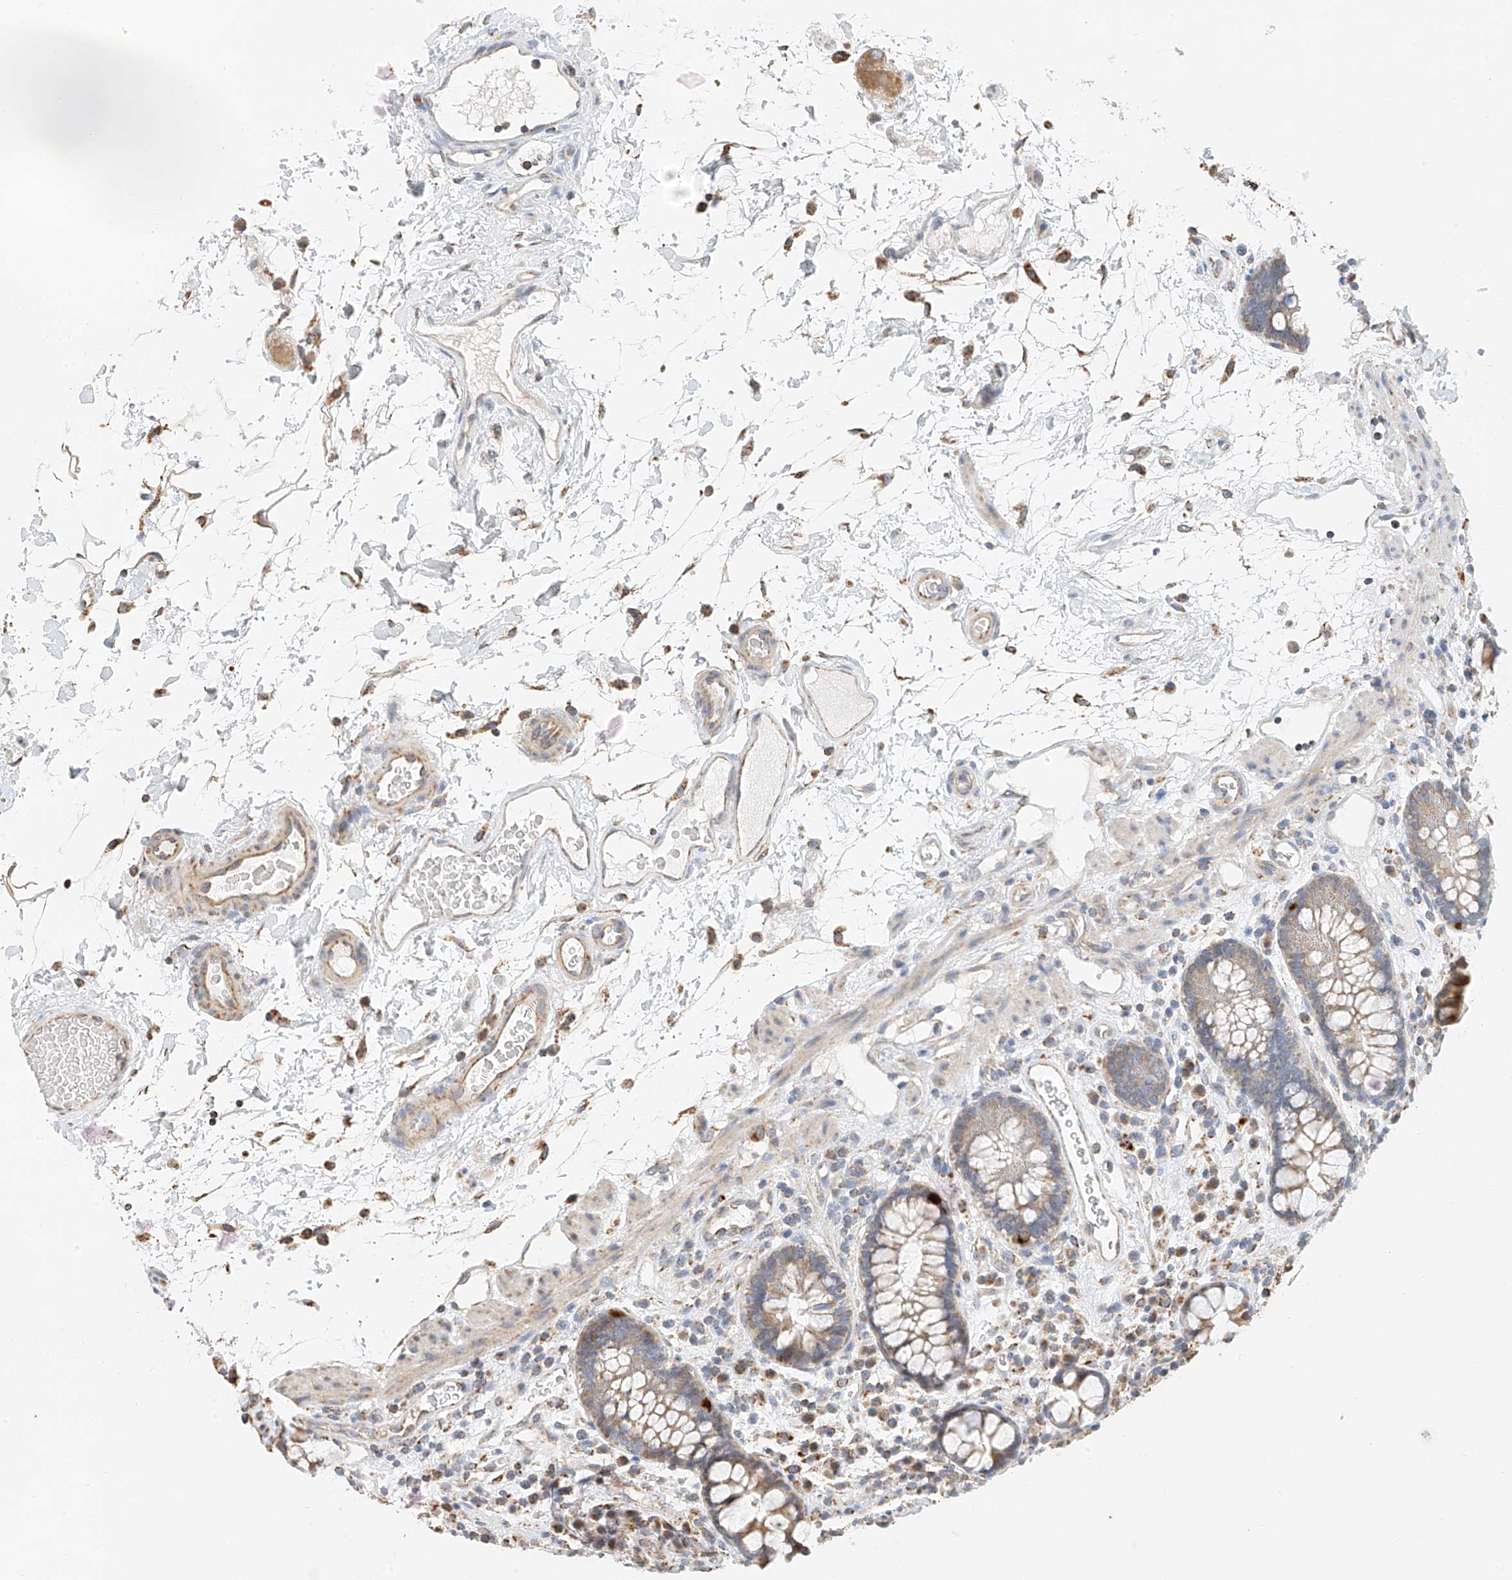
{"staining": {"intensity": "moderate", "quantity": "25%-75%", "location": "cytoplasmic/membranous"}, "tissue": "colon", "cell_type": "Endothelial cells", "image_type": "normal", "snomed": [{"axis": "morphology", "description": "Normal tissue, NOS"}, {"axis": "topography", "description": "Colon"}], "caption": "A brown stain highlights moderate cytoplasmic/membranous staining of a protein in endothelial cells of normal human colon. Immunohistochemistry stains the protein in brown and the nuclei are stained blue.", "gene": "YIPF7", "patient": {"sex": "female", "age": 79}}